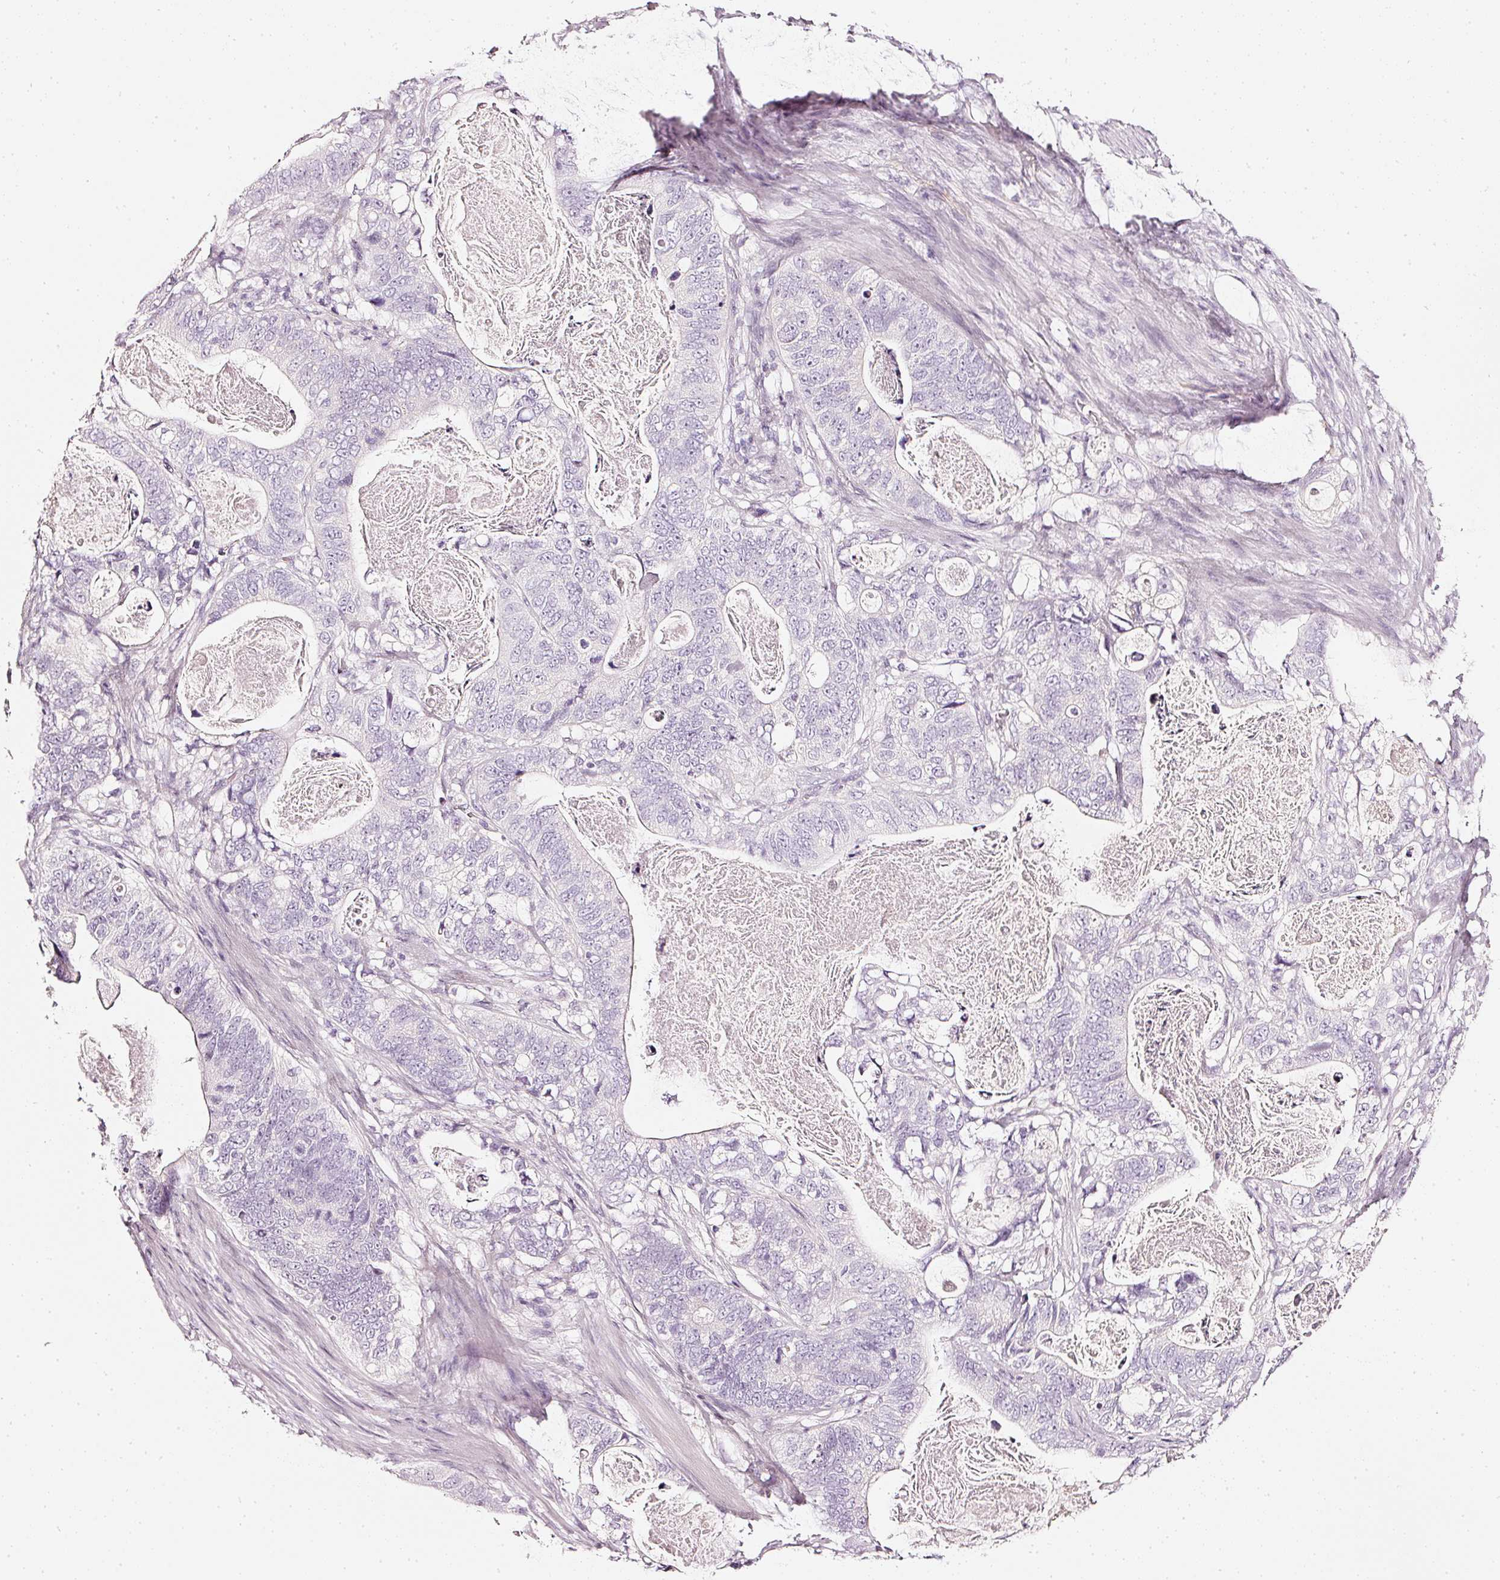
{"staining": {"intensity": "negative", "quantity": "none", "location": "none"}, "tissue": "stomach cancer", "cell_type": "Tumor cells", "image_type": "cancer", "snomed": [{"axis": "morphology", "description": "Normal tissue, NOS"}, {"axis": "morphology", "description": "Adenocarcinoma, NOS"}, {"axis": "topography", "description": "Stomach"}], "caption": "A micrograph of human stomach cancer (adenocarcinoma) is negative for staining in tumor cells.", "gene": "CNP", "patient": {"sex": "female", "age": 89}}